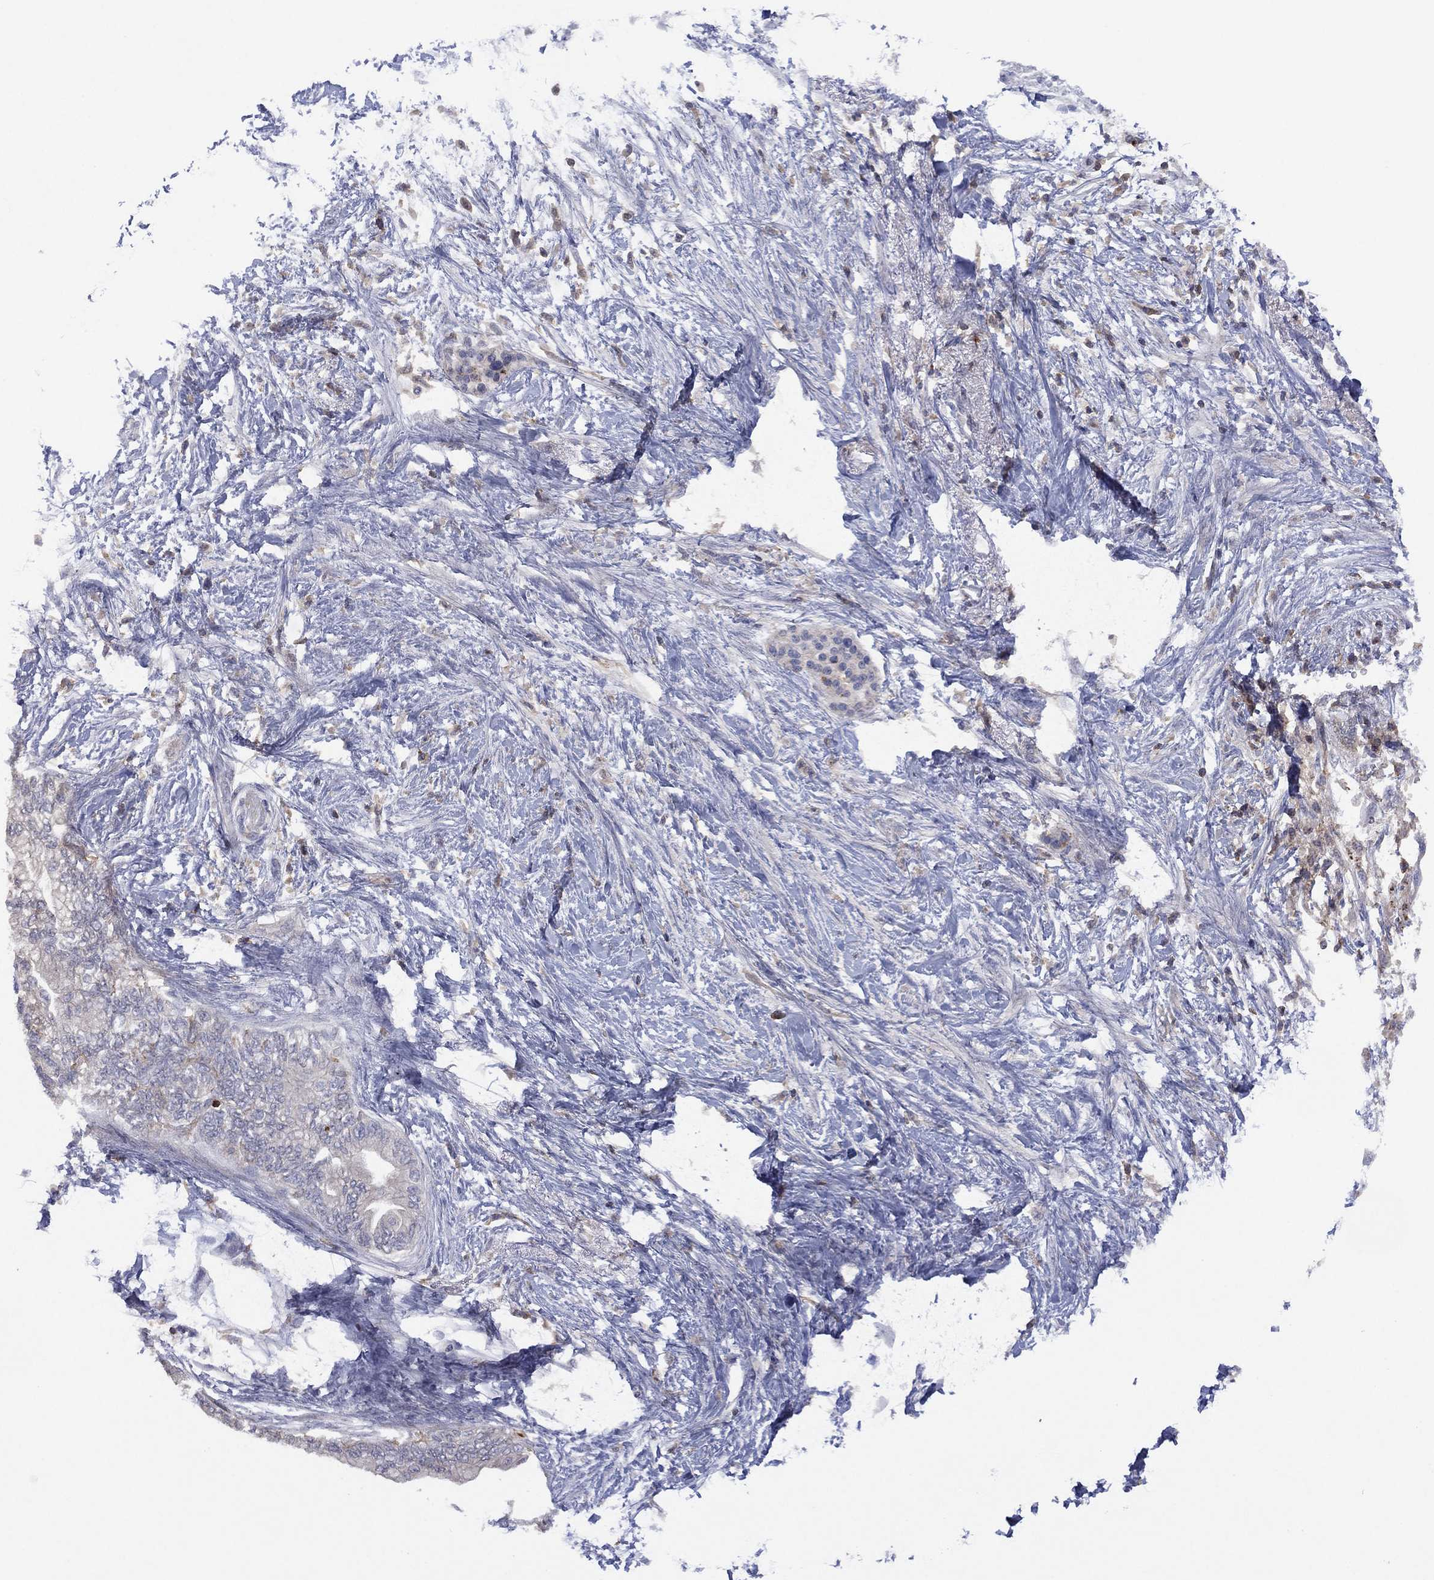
{"staining": {"intensity": "negative", "quantity": "none", "location": "none"}, "tissue": "pancreatic cancer", "cell_type": "Tumor cells", "image_type": "cancer", "snomed": [{"axis": "morphology", "description": "Normal tissue, NOS"}, {"axis": "morphology", "description": "Adenocarcinoma, NOS"}, {"axis": "topography", "description": "Pancreas"}, {"axis": "topography", "description": "Duodenum"}], "caption": "Histopathology image shows no significant protein staining in tumor cells of adenocarcinoma (pancreatic). (DAB (3,3'-diaminobenzidine) immunohistochemistry visualized using brightfield microscopy, high magnification).", "gene": "DOCK8", "patient": {"sex": "female", "age": 60}}